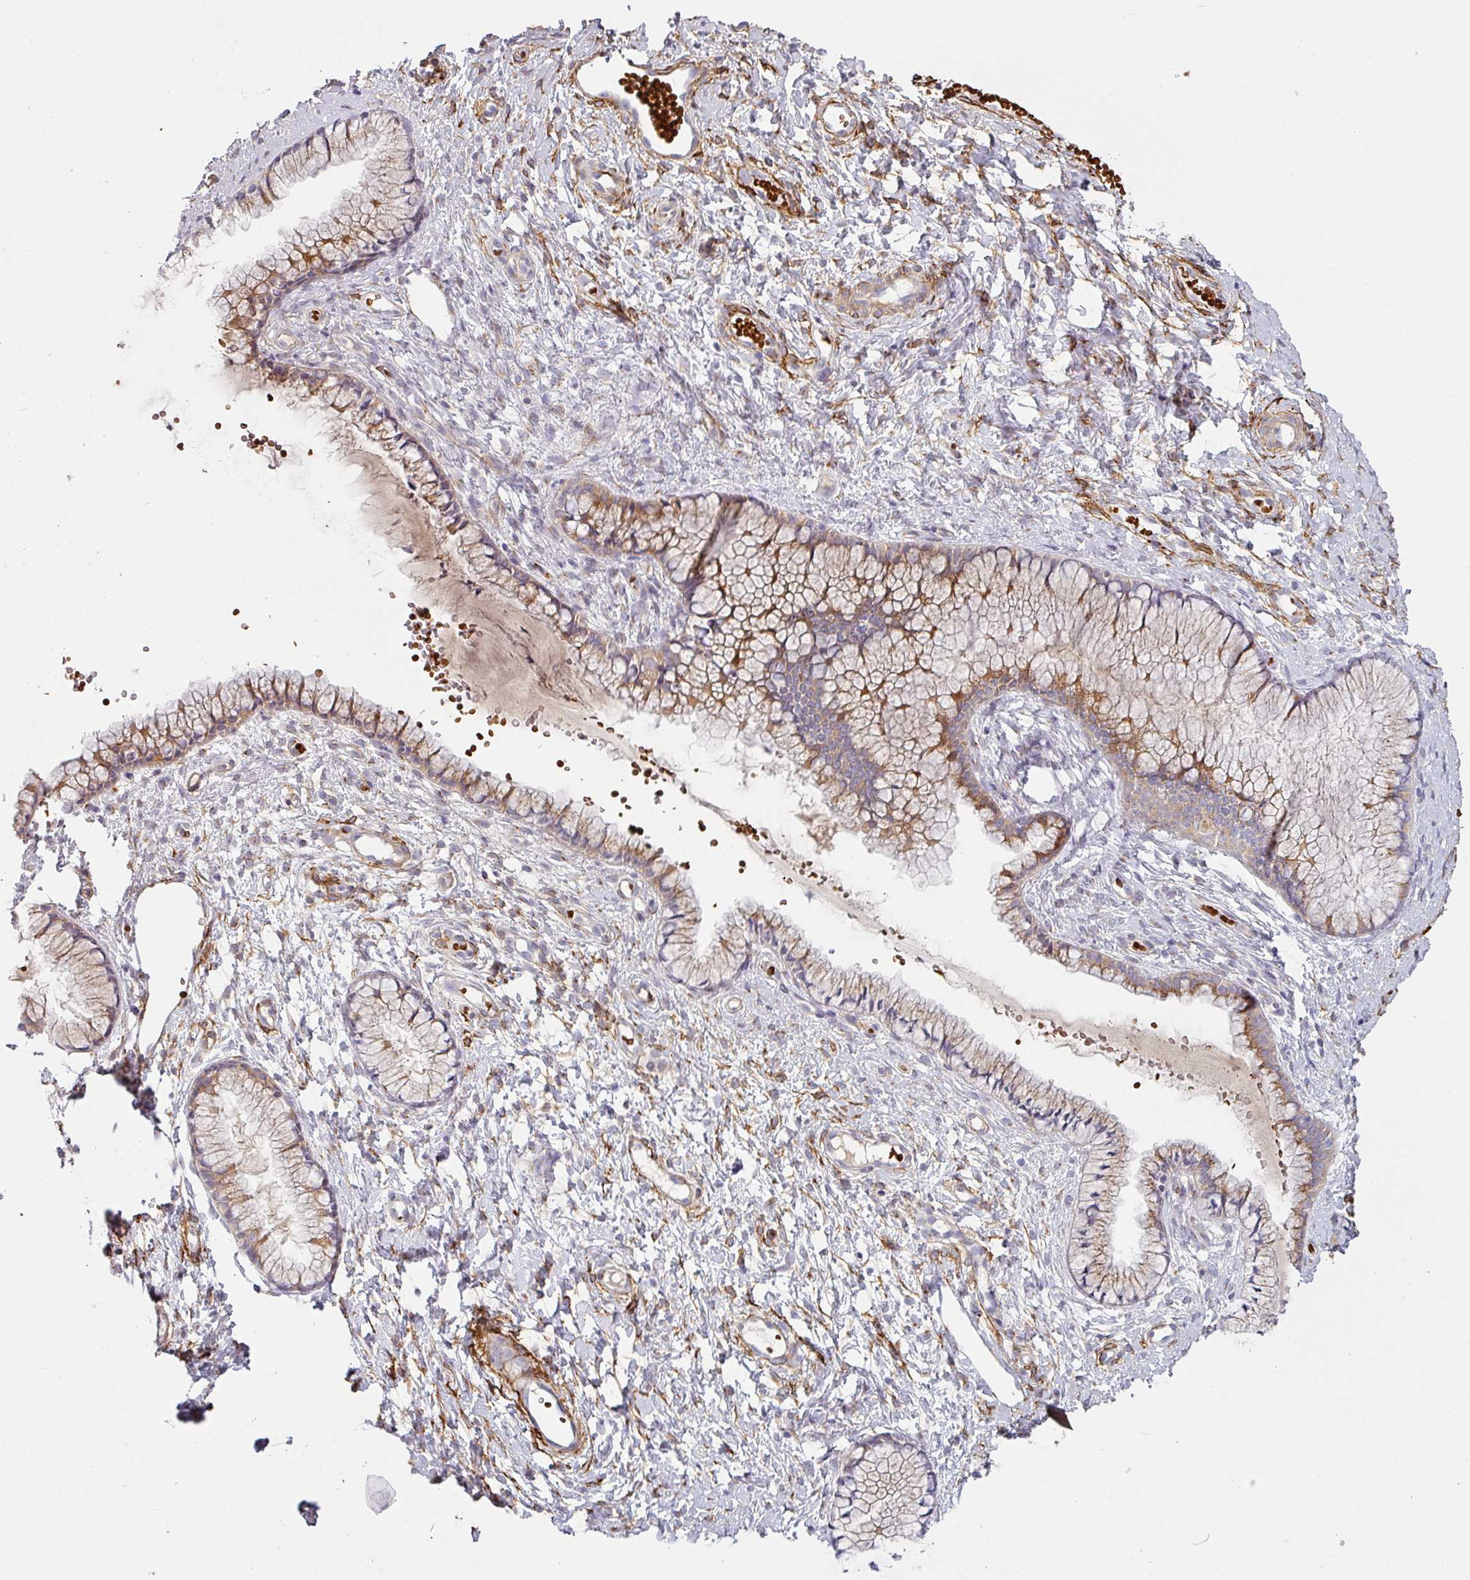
{"staining": {"intensity": "moderate", "quantity": ">75%", "location": "cytoplasmic/membranous"}, "tissue": "cervix", "cell_type": "Glandular cells", "image_type": "normal", "snomed": [{"axis": "morphology", "description": "Normal tissue, NOS"}, {"axis": "topography", "description": "Cervix"}], "caption": "Immunohistochemical staining of benign cervix reveals medium levels of moderate cytoplasmic/membranous expression in approximately >75% of glandular cells. The staining was performed using DAB (3,3'-diaminobenzidine) to visualize the protein expression in brown, while the nuclei were stained in blue with hematoxylin (Magnification: 20x).", "gene": "PRODH2", "patient": {"sex": "female", "age": 36}}